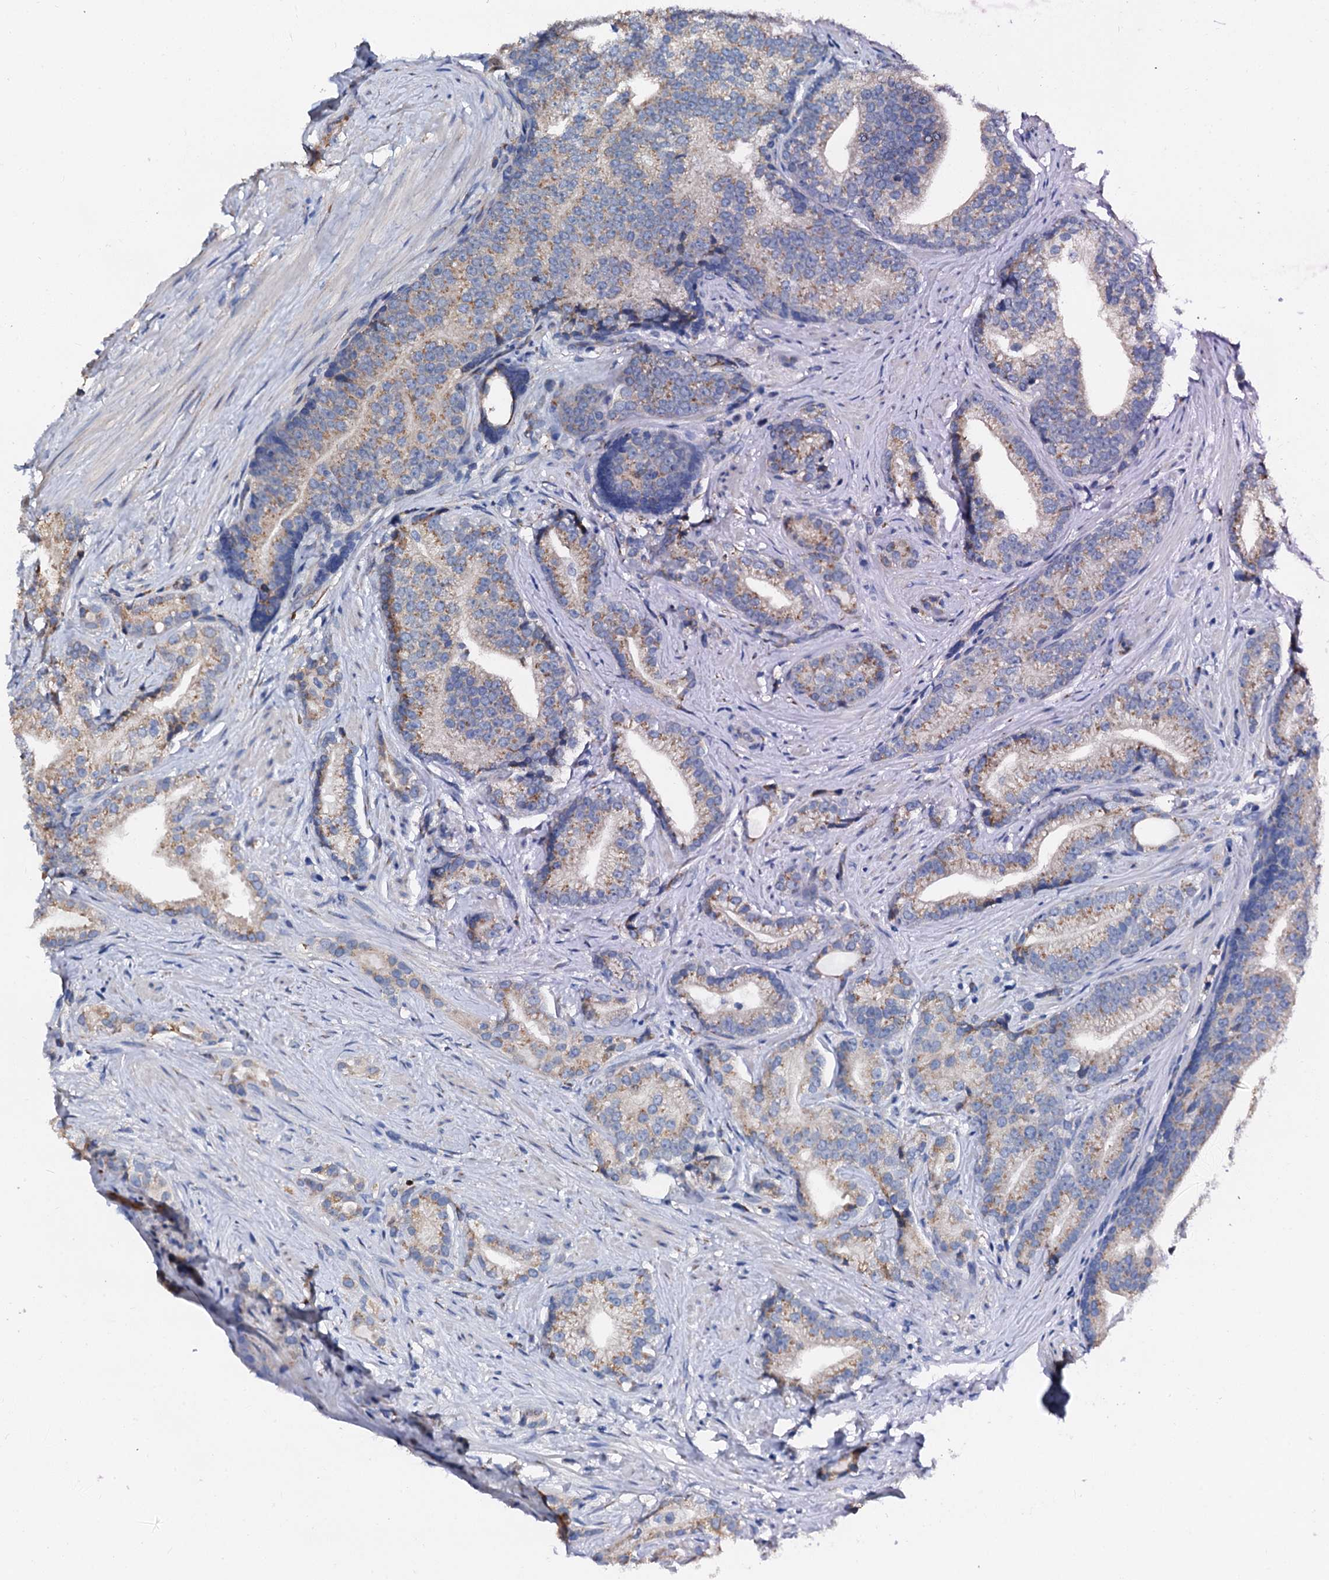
{"staining": {"intensity": "weak", "quantity": "25%-75%", "location": "cytoplasmic/membranous"}, "tissue": "prostate cancer", "cell_type": "Tumor cells", "image_type": "cancer", "snomed": [{"axis": "morphology", "description": "Adenocarcinoma, Low grade"}, {"axis": "topography", "description": "Prostate"}], "caption": "Human prostate adenocarcinoma (low-grade) stained with a brown dye shows weak cytoplasmic/membranous positive expression in about 25%-75% of tumor cells.", "gene": "AKAP3", "patient": {"sex": "male", "age": 71}}